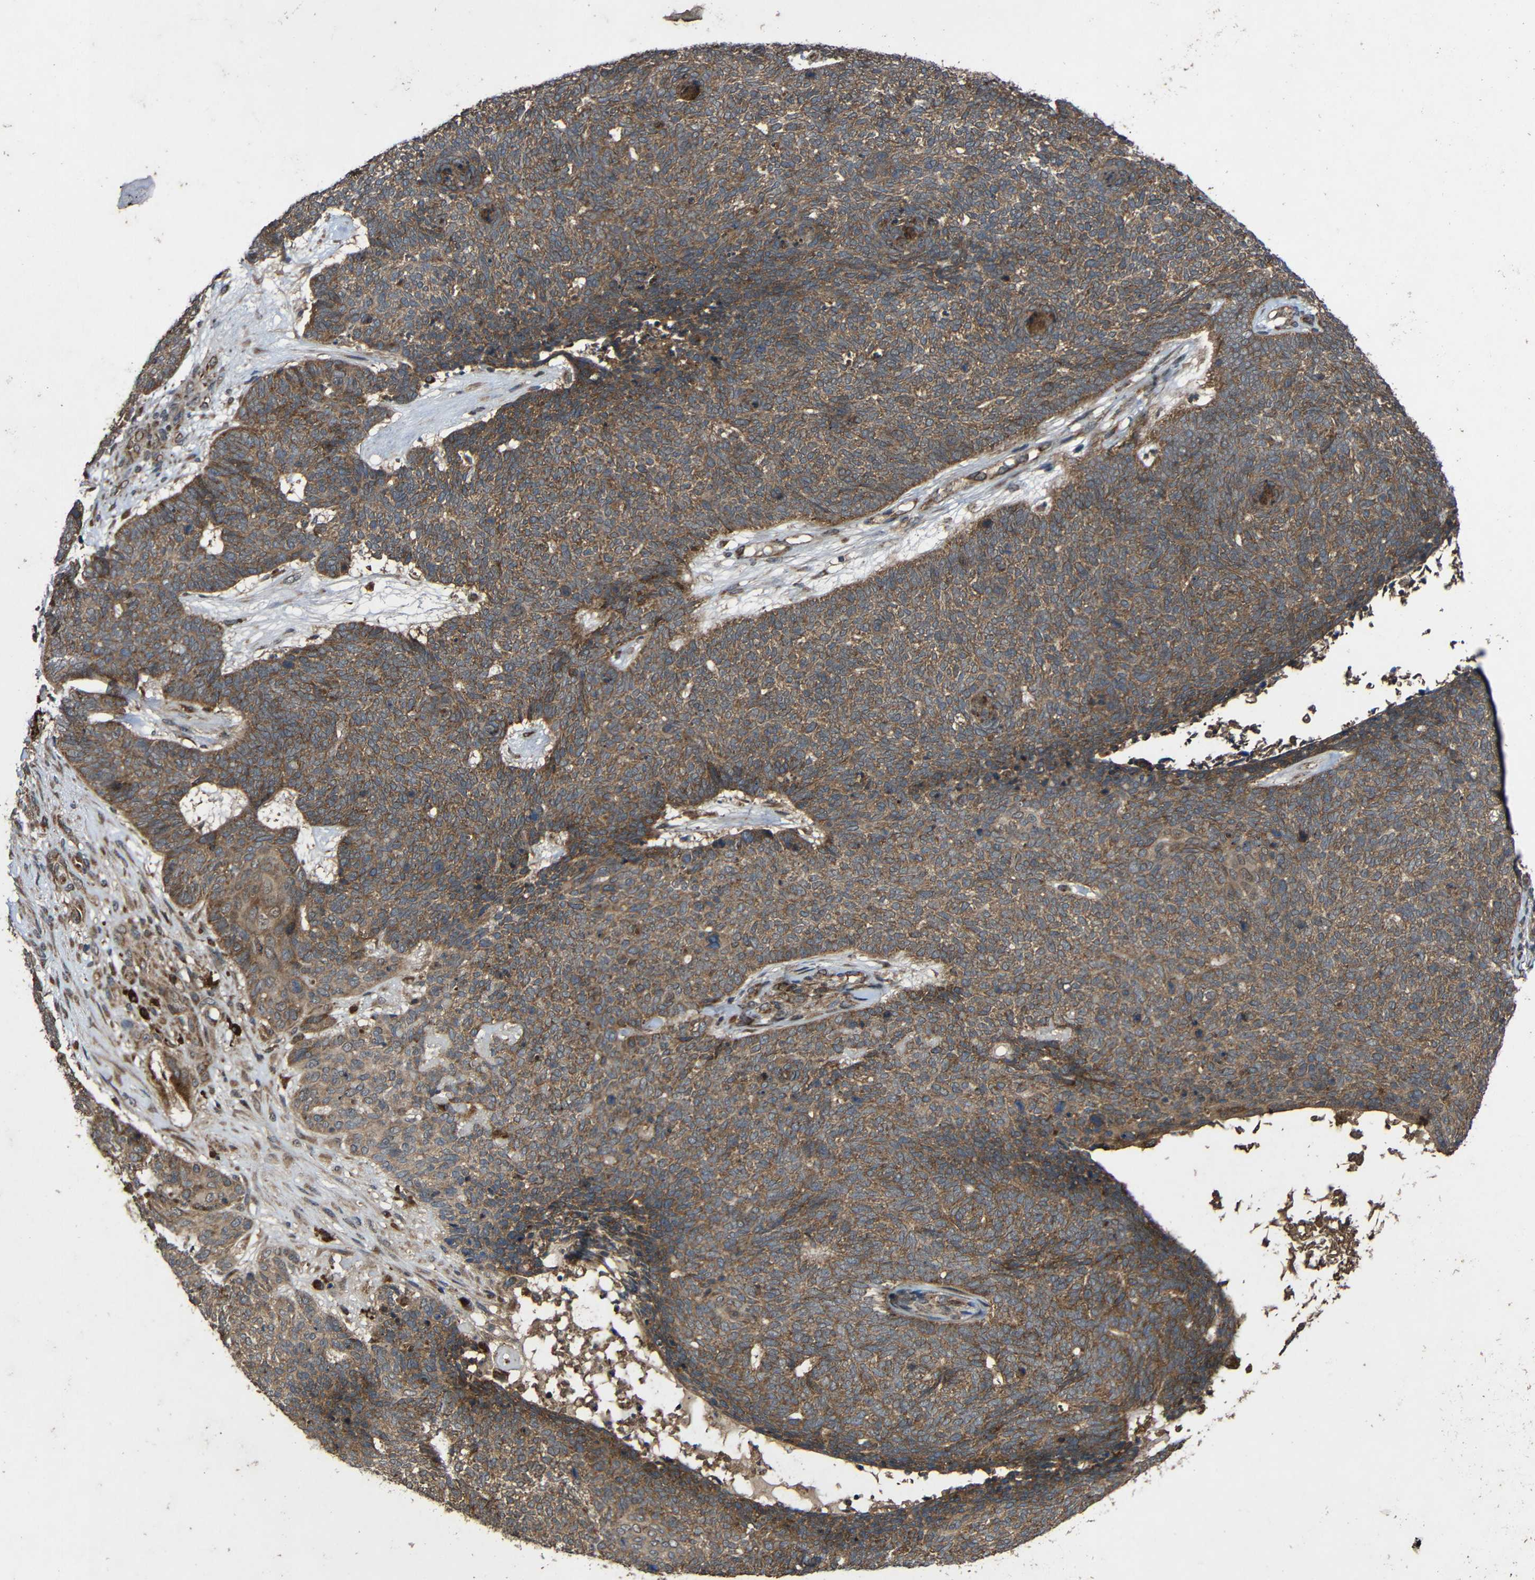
{"staining": {"intensity": "moderate", "quantity": ">75%", "location": "cytoplasmic/membranous"}, "tissue": "skin cancer", "cell_type": "Tumor cells", "image_type": "cancer", "snomed": [{"axis": "morphology", "description": "Basal cell carcinoma"}, {"axis": "topography", "description": "Skin"}], "caption": "DAB (3,3'-diaminobenzidine) immunohistochemical staining of skin cancer displays moderate cytoplasmic/membranous protein staining in approximately >75% of tumor cells. The protein of interest is shown in brown color, while the nuclei are stained blue.", "gene": "C1GALT1", "patient": {"sex": "female", "age": 84}}